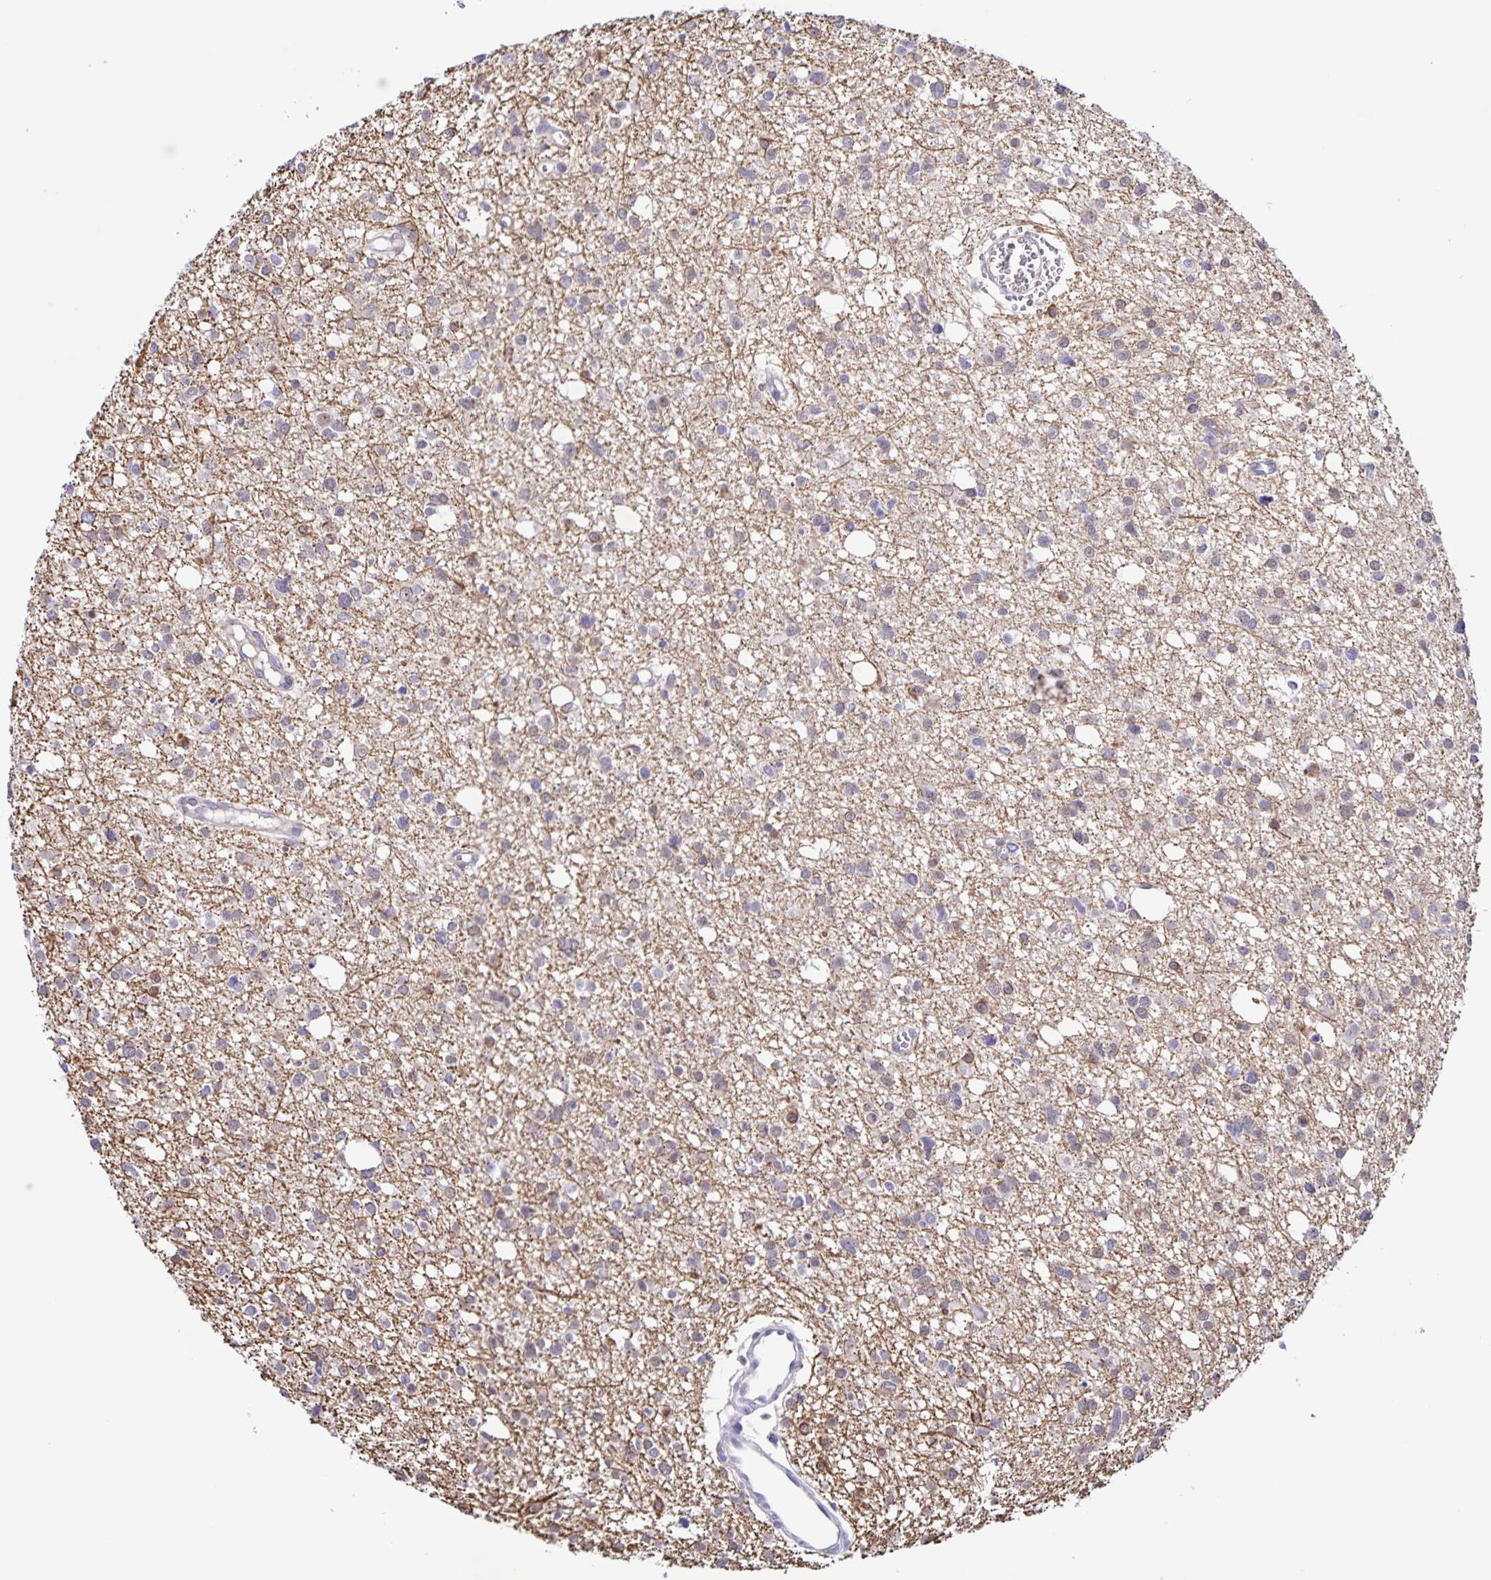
{"staining": {"intensity": "negative", "quantity": "none", "location": "none"}, "tissue": "glioma", "cell_type": "Tumor cells", "image_type": "cancer", "snomed": [{"axis": "morphology", "description": "Glioma, malignant, High grade"}, {"axis": "topography", "description": "Brain"}], "caption": "Protein analysis of malignant high-grade glioma displays no significant expression in tumor cells.", "gene": "STPG4", "patient": {"sex": "male", "age": 23}}